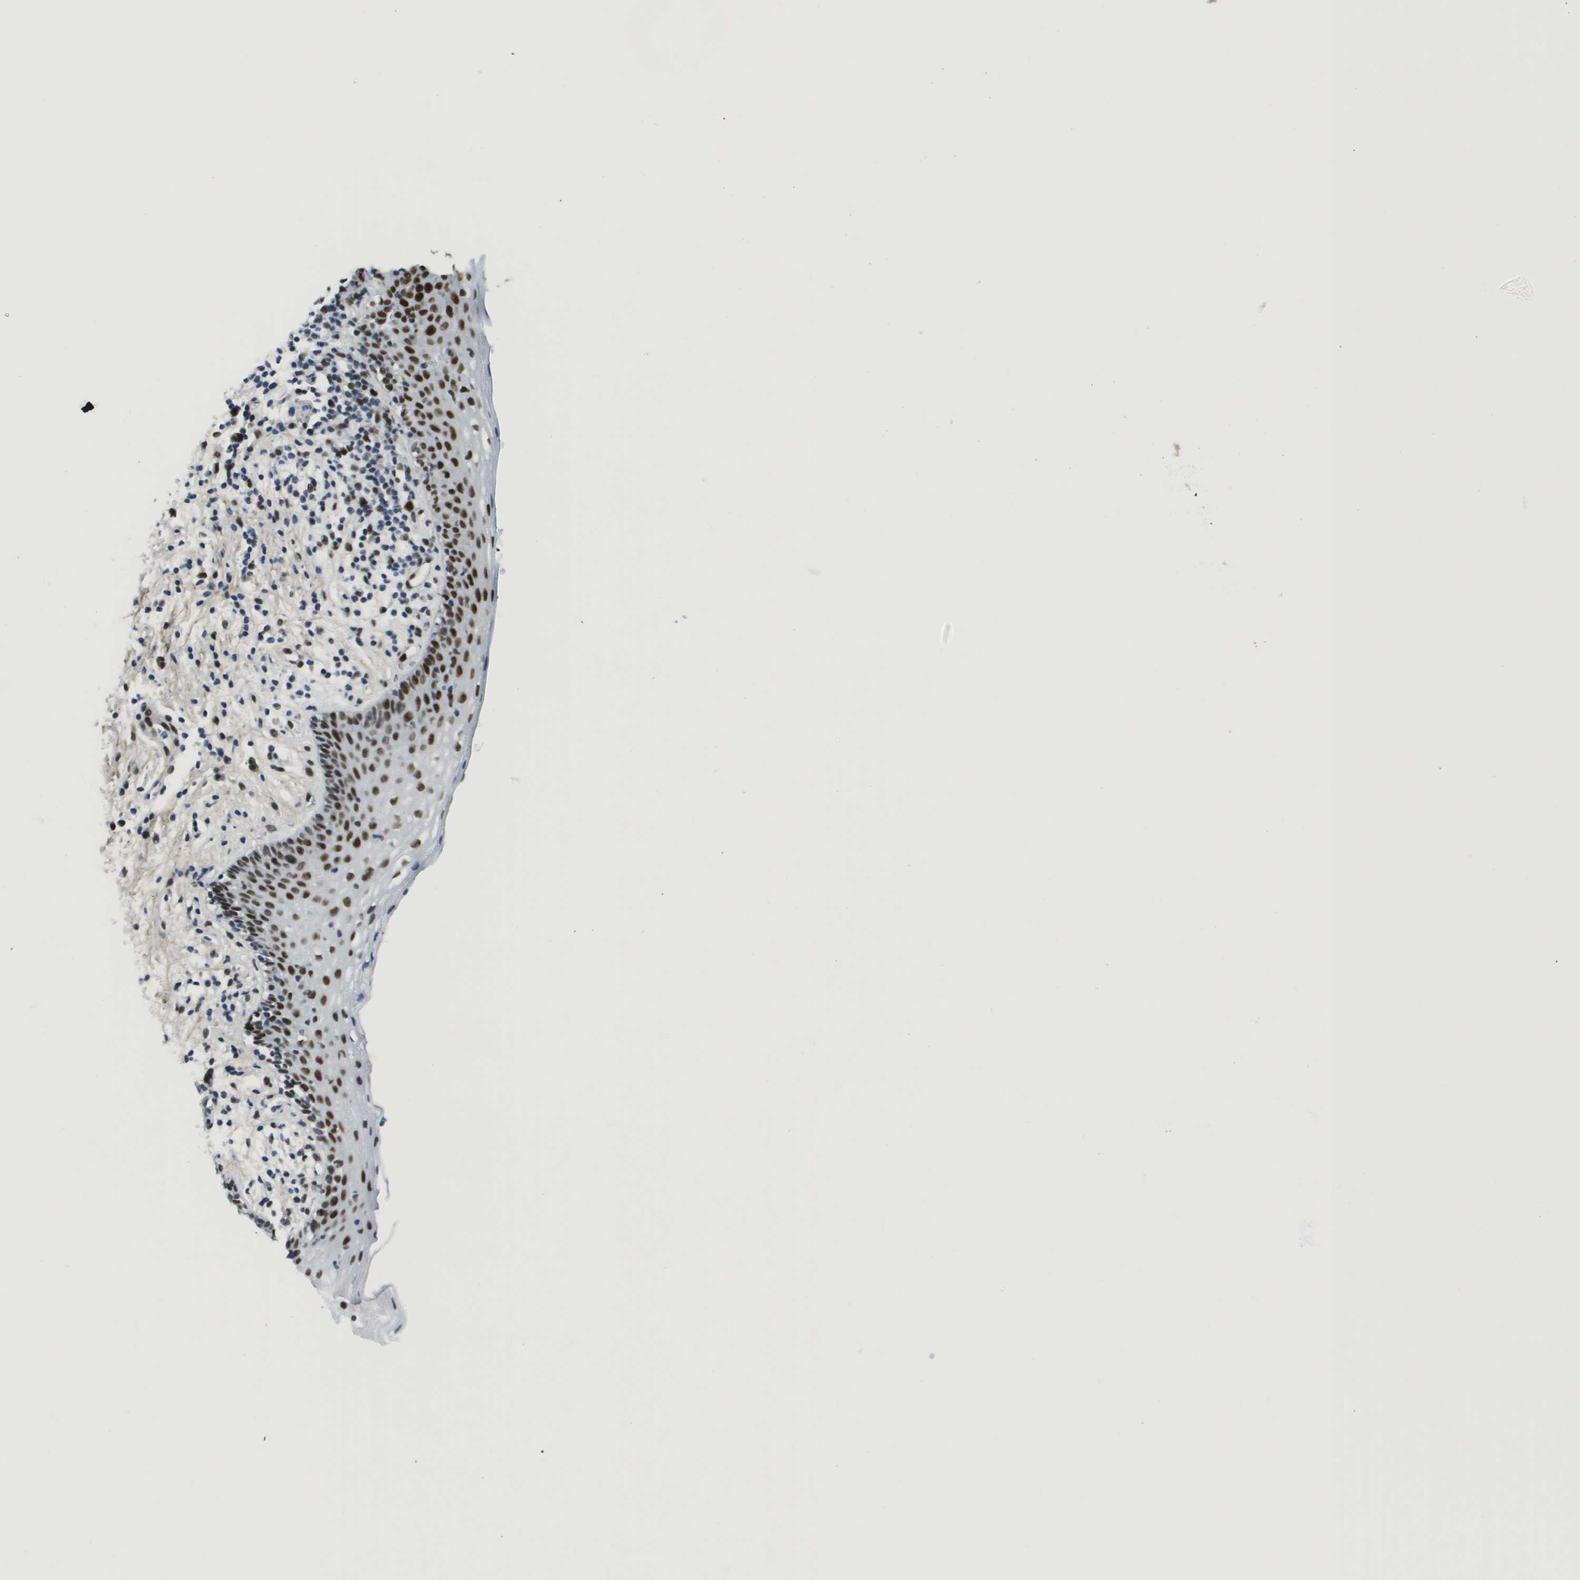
{"staining": {"intensity": "strong", "quantity": "25%-75%", "location": "nuclear"}, "tissue": "vagina", "cell_type": "Squamous epithelial cells", "image_type": "normal", "snomed": [{"axis": "morphology", "description": "Normal tissue, NOS"}, {"axis": "topography", "description": "Vagina"}], "caption": "The image demonstrates immunohistochemical staining of unremarkable vagina. There is strong nuclear positivity is identified in approximately 25%-75% of squamous epithelial cells.", "gene": "SMARCAD1", "patient": {"sex": "female", "age": 44}}